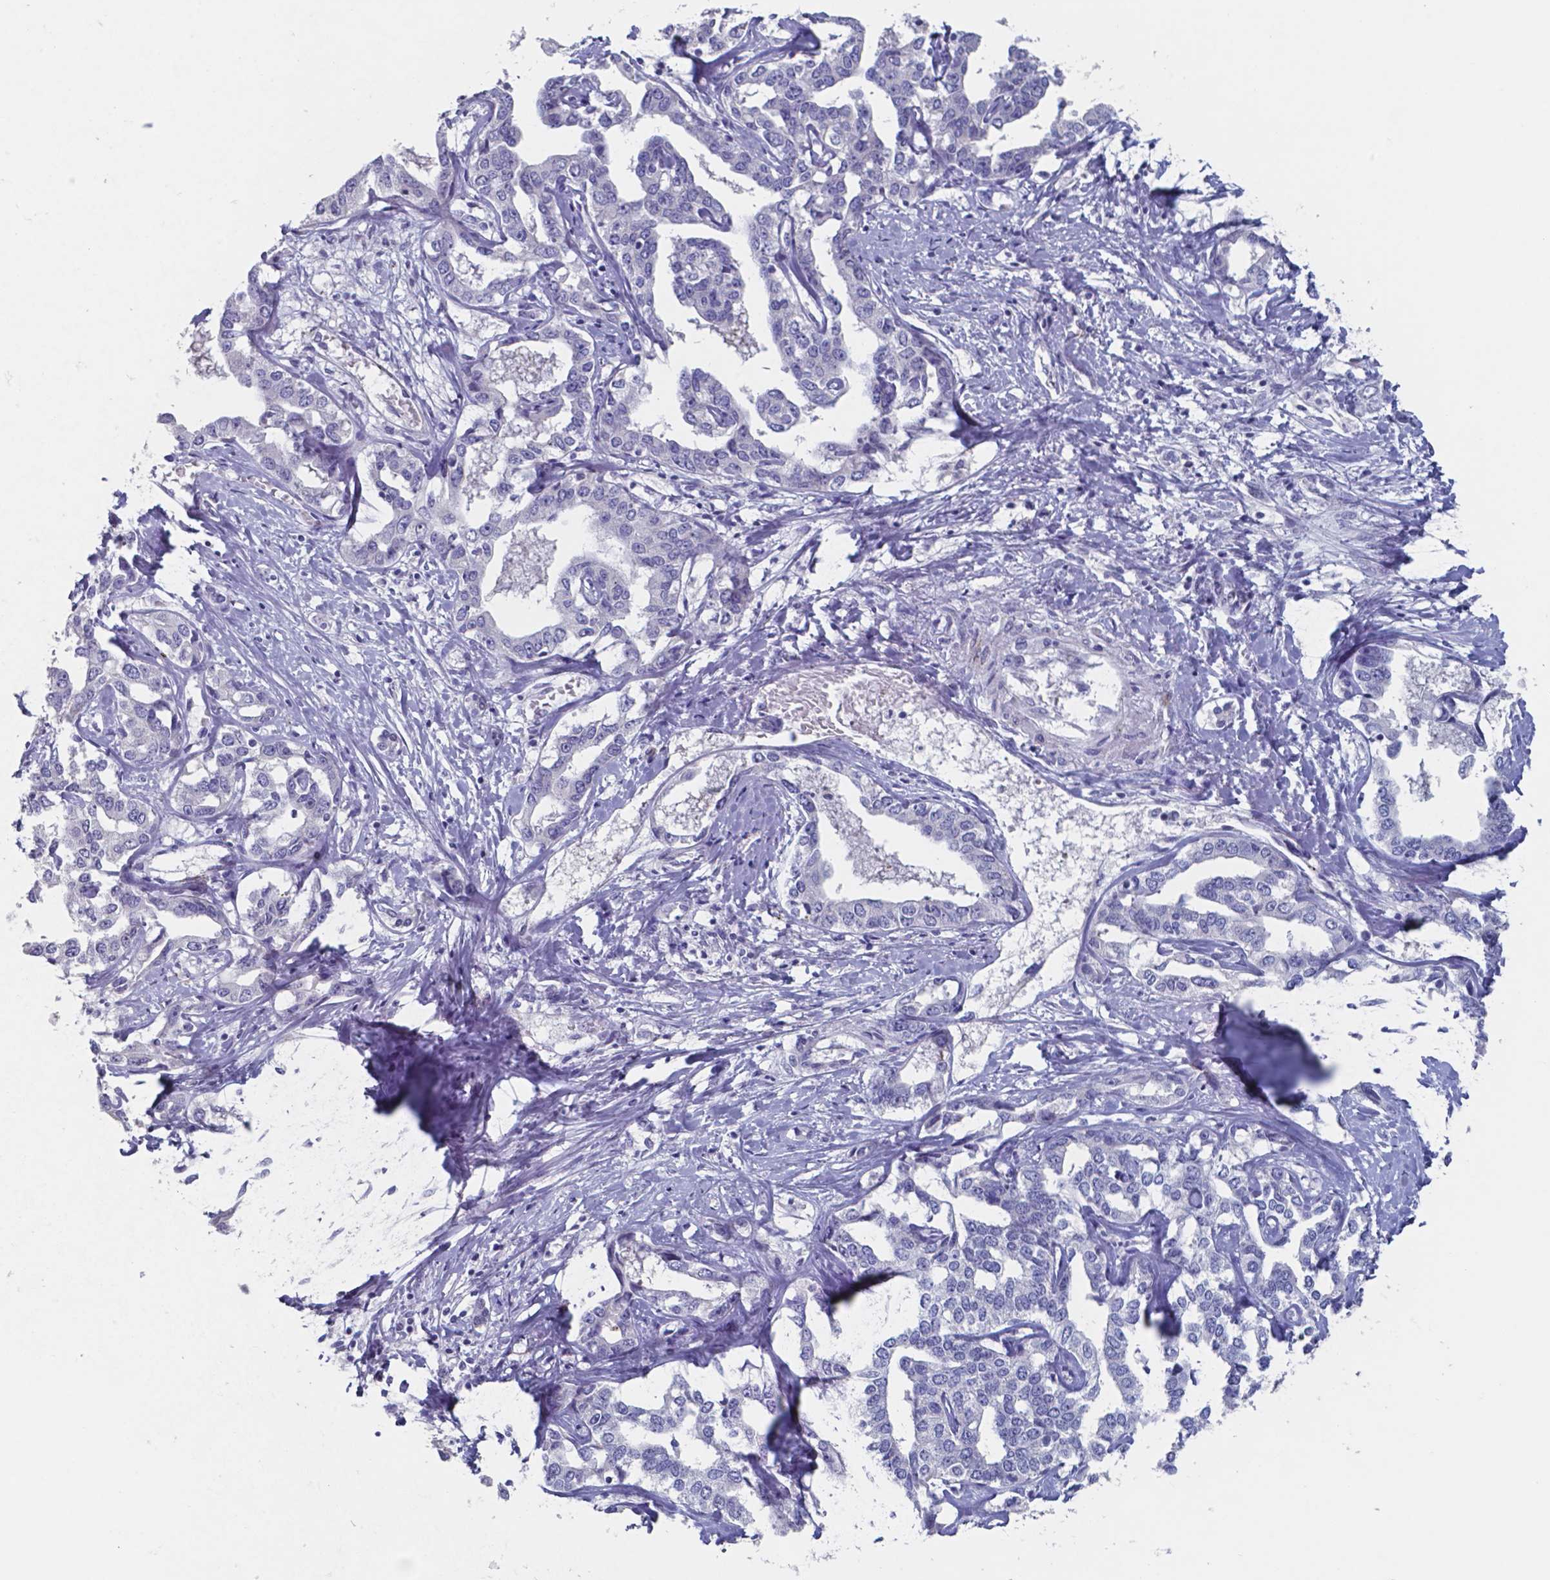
{"staining": {"intensity": "negative", "quantity": "none", "location": "none"}, "tissue": "liver cancer", "cell_type": "Tumor cells", "image_type": "cancer", "snomed": [{"axis": "morphology", "description": "Cholangiocarcinoma"}, {"axis": "topography", "description": "Liver"}], "caption": "This photomicrograph is of liver cholangiocarcinoma stained with immunohistochemistry to label a protein in brown with the nuclei are counter-stained blue. There is no expression in tumor cells.", "gene": "PLA2R1", "patient": {"sex": "male", "age": 59}}